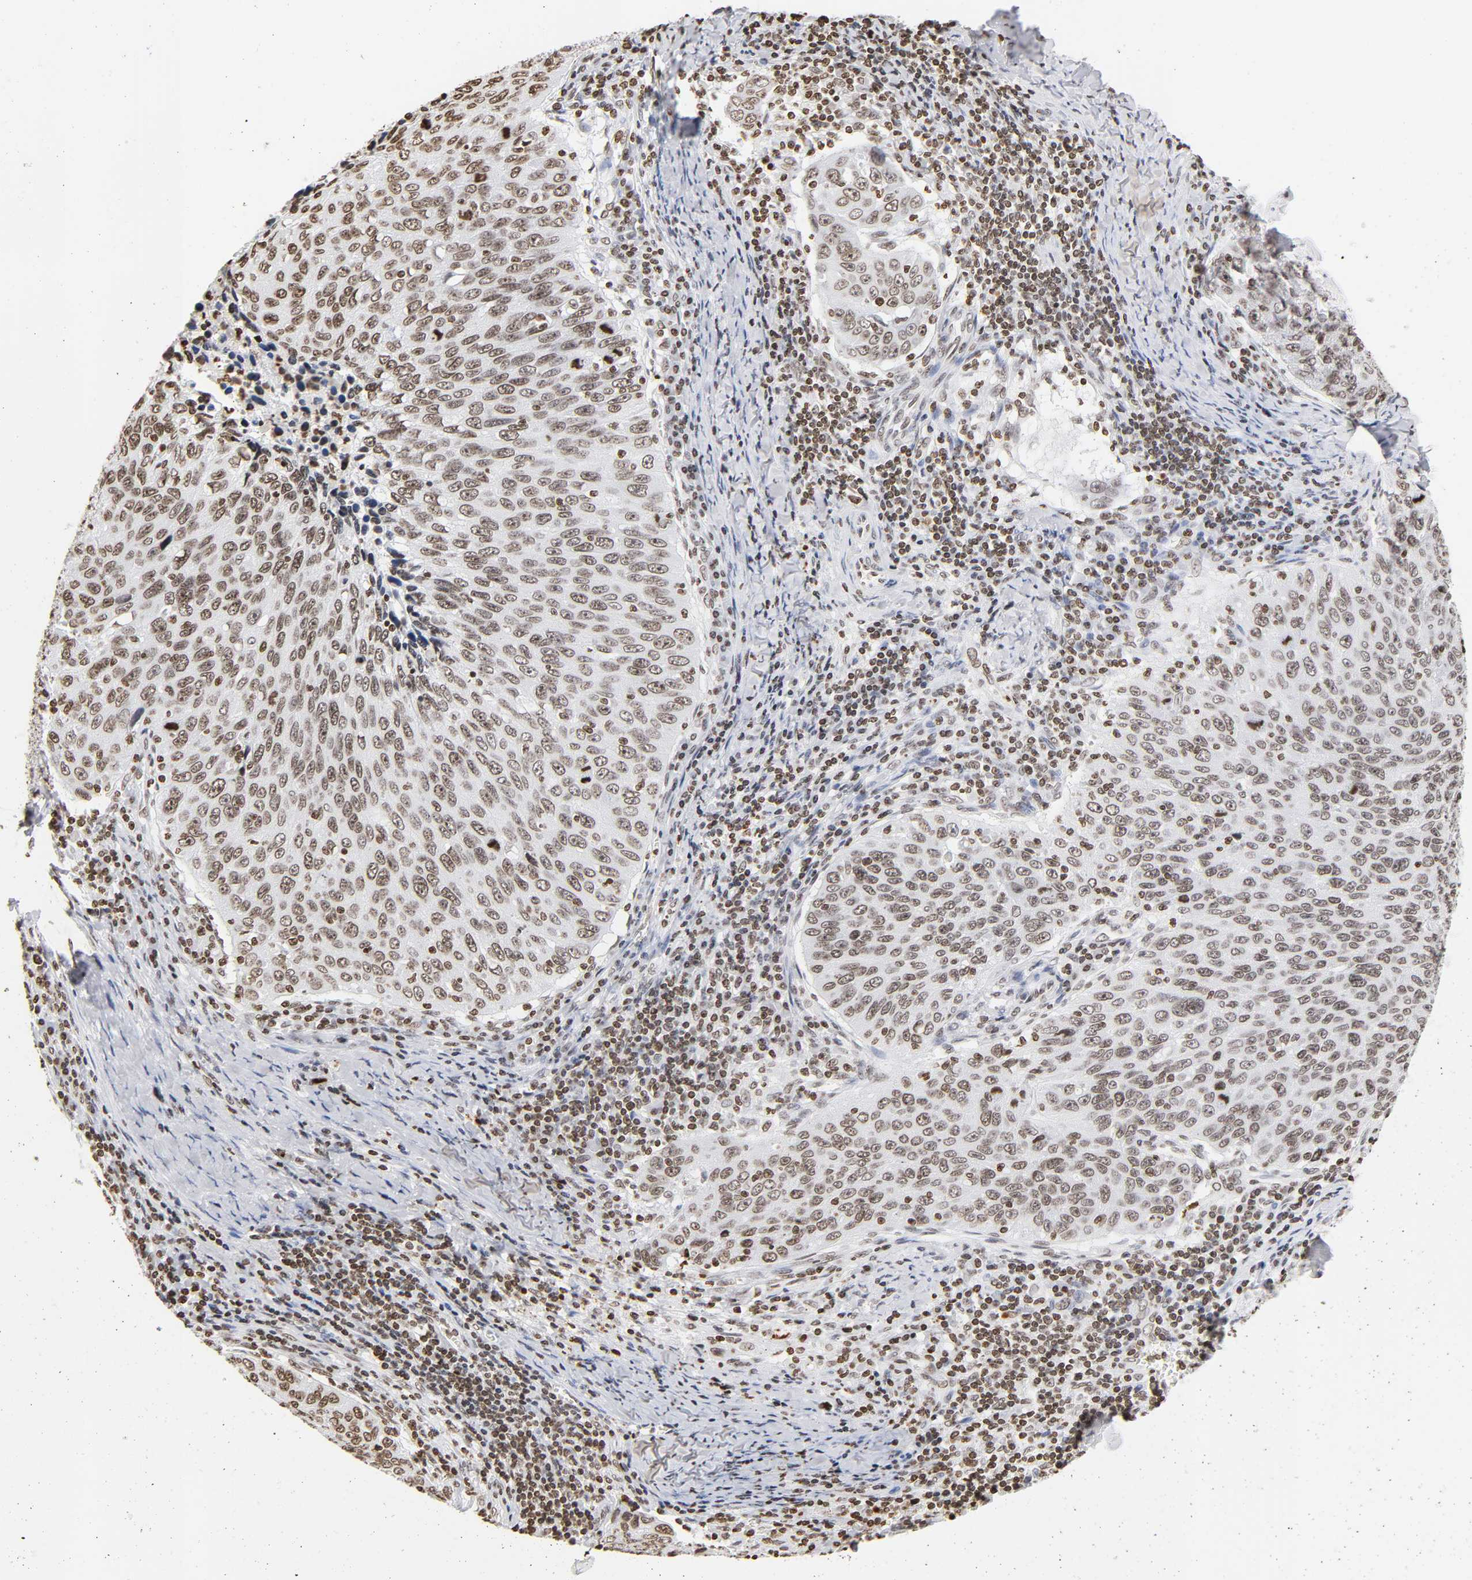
{"staining": {"intensity": "weak", "quantity": ">75%", "location": "nuclear"}, "tissue": "cervical cancer", "cell_type": "Tumor cells", "image_type": "cancer", "snomed": [{"axis": "morphology", "description": "Squamous cell carcinoma, NOS"}, {"axis": "topography", "description": "Cervix"}], "caption": "DAB immunohistochemical staining of human cervical cancer (squamous cell carcinoma) reveals weak nuclear protein staining in approximately >75% of tumor cells. (Stains: DAB in brown, nuclei in blue, Microscopy: brightfield microscopy at high magnification).", "gene": "H2AC12", "patient": {"sex": "female", "age": 53}}